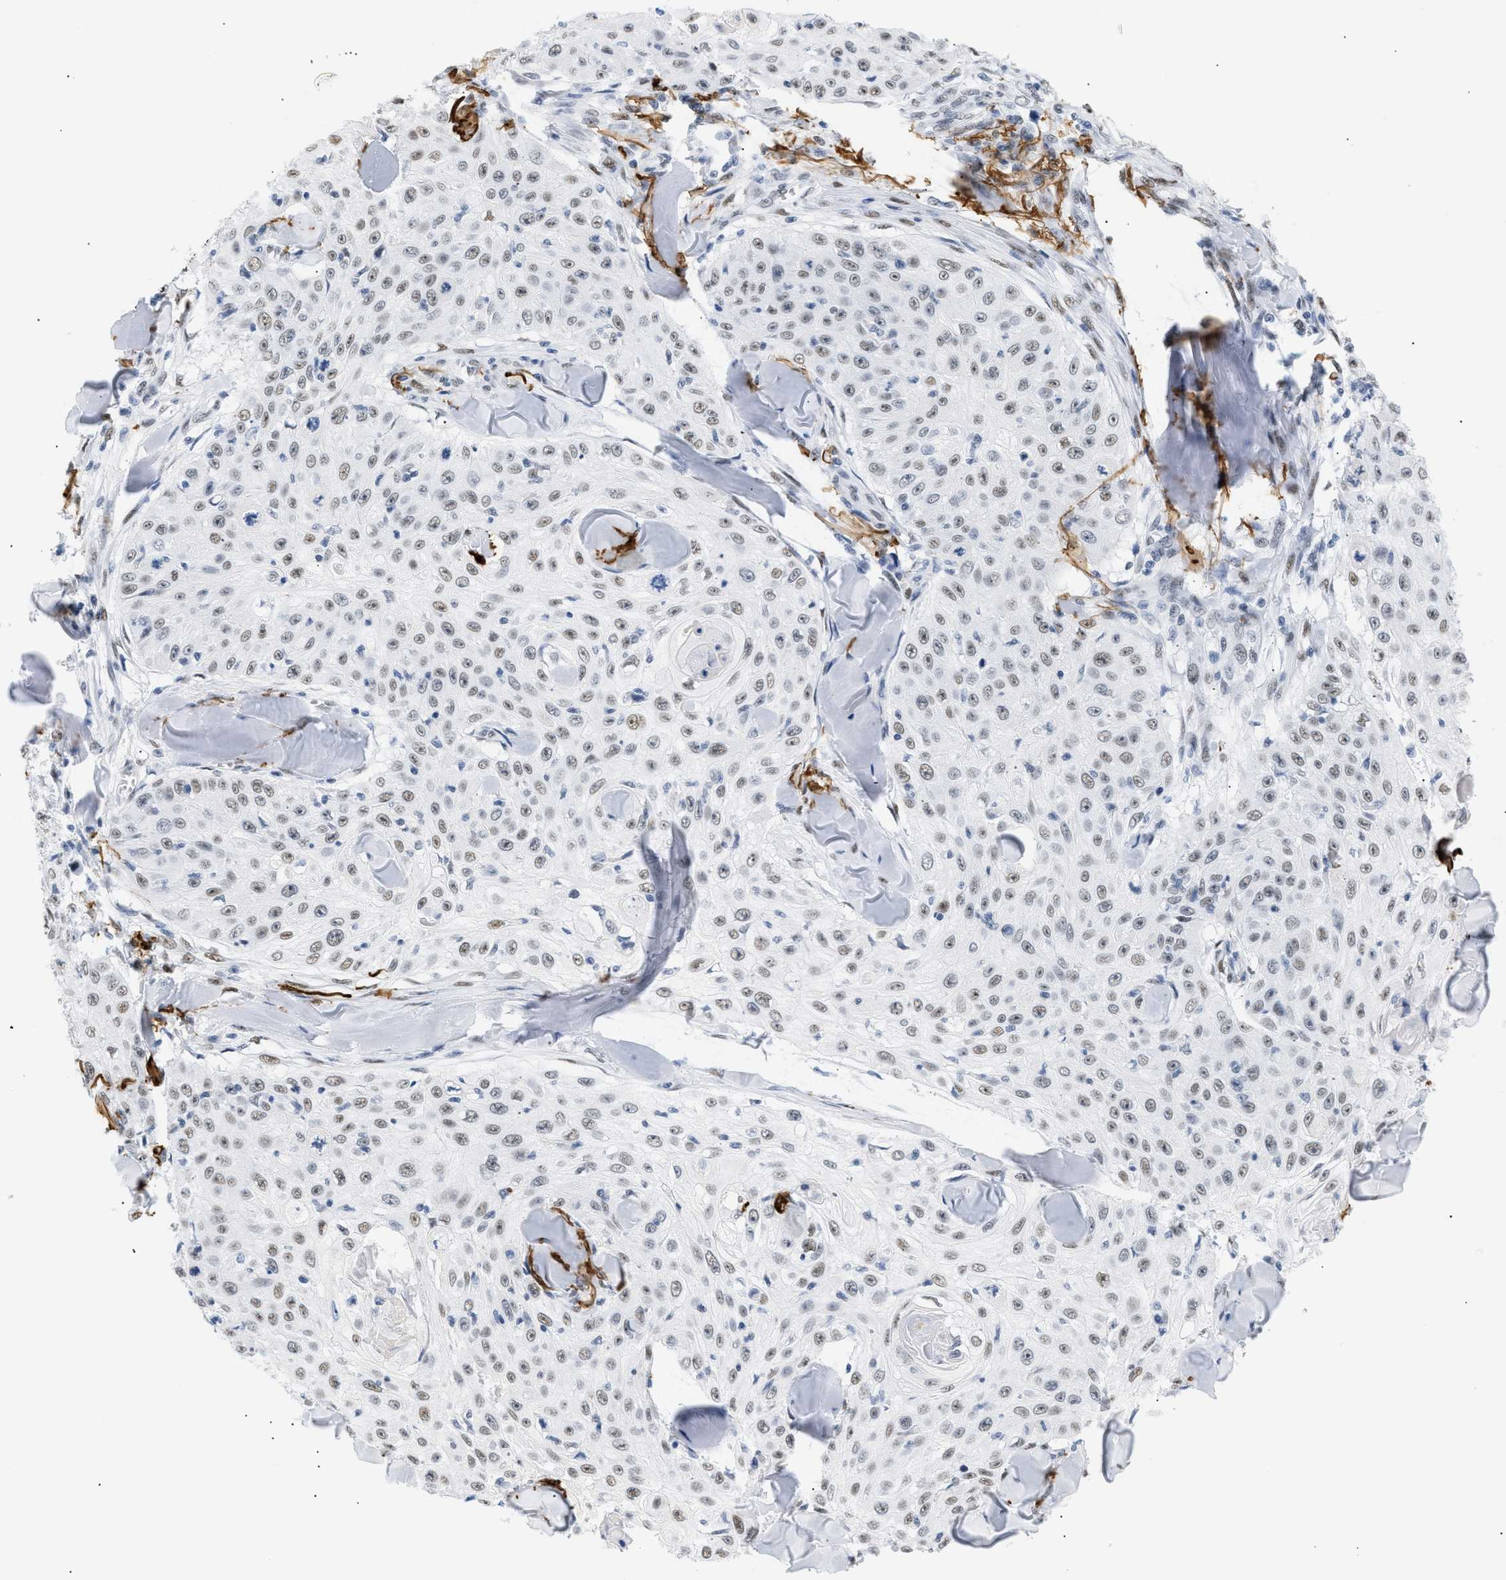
{"staining": {"intensity": "weak", "quantity": "25%-75%", "location": "nuclear"}, "tissue": "skin cancer", "cell_type": "Tumor cells", "image_type": "cancer", "snomed": [{"axis": "morphology", "description": "Squamous cell carcinoma, NOS"}, {"axis": "topography", "description": "Skin"}], "caption": "High-magnification brightfield microscopy of squamous cell carcinoma (skin) stained with DAB (brown) and counterstained with hematoxylin (blue). tumor cells exhibit weak nuclear staining is identified in about25%-75% of cells.", "gene": "ELN", "patient": {"sex": "male", "age": 86}}